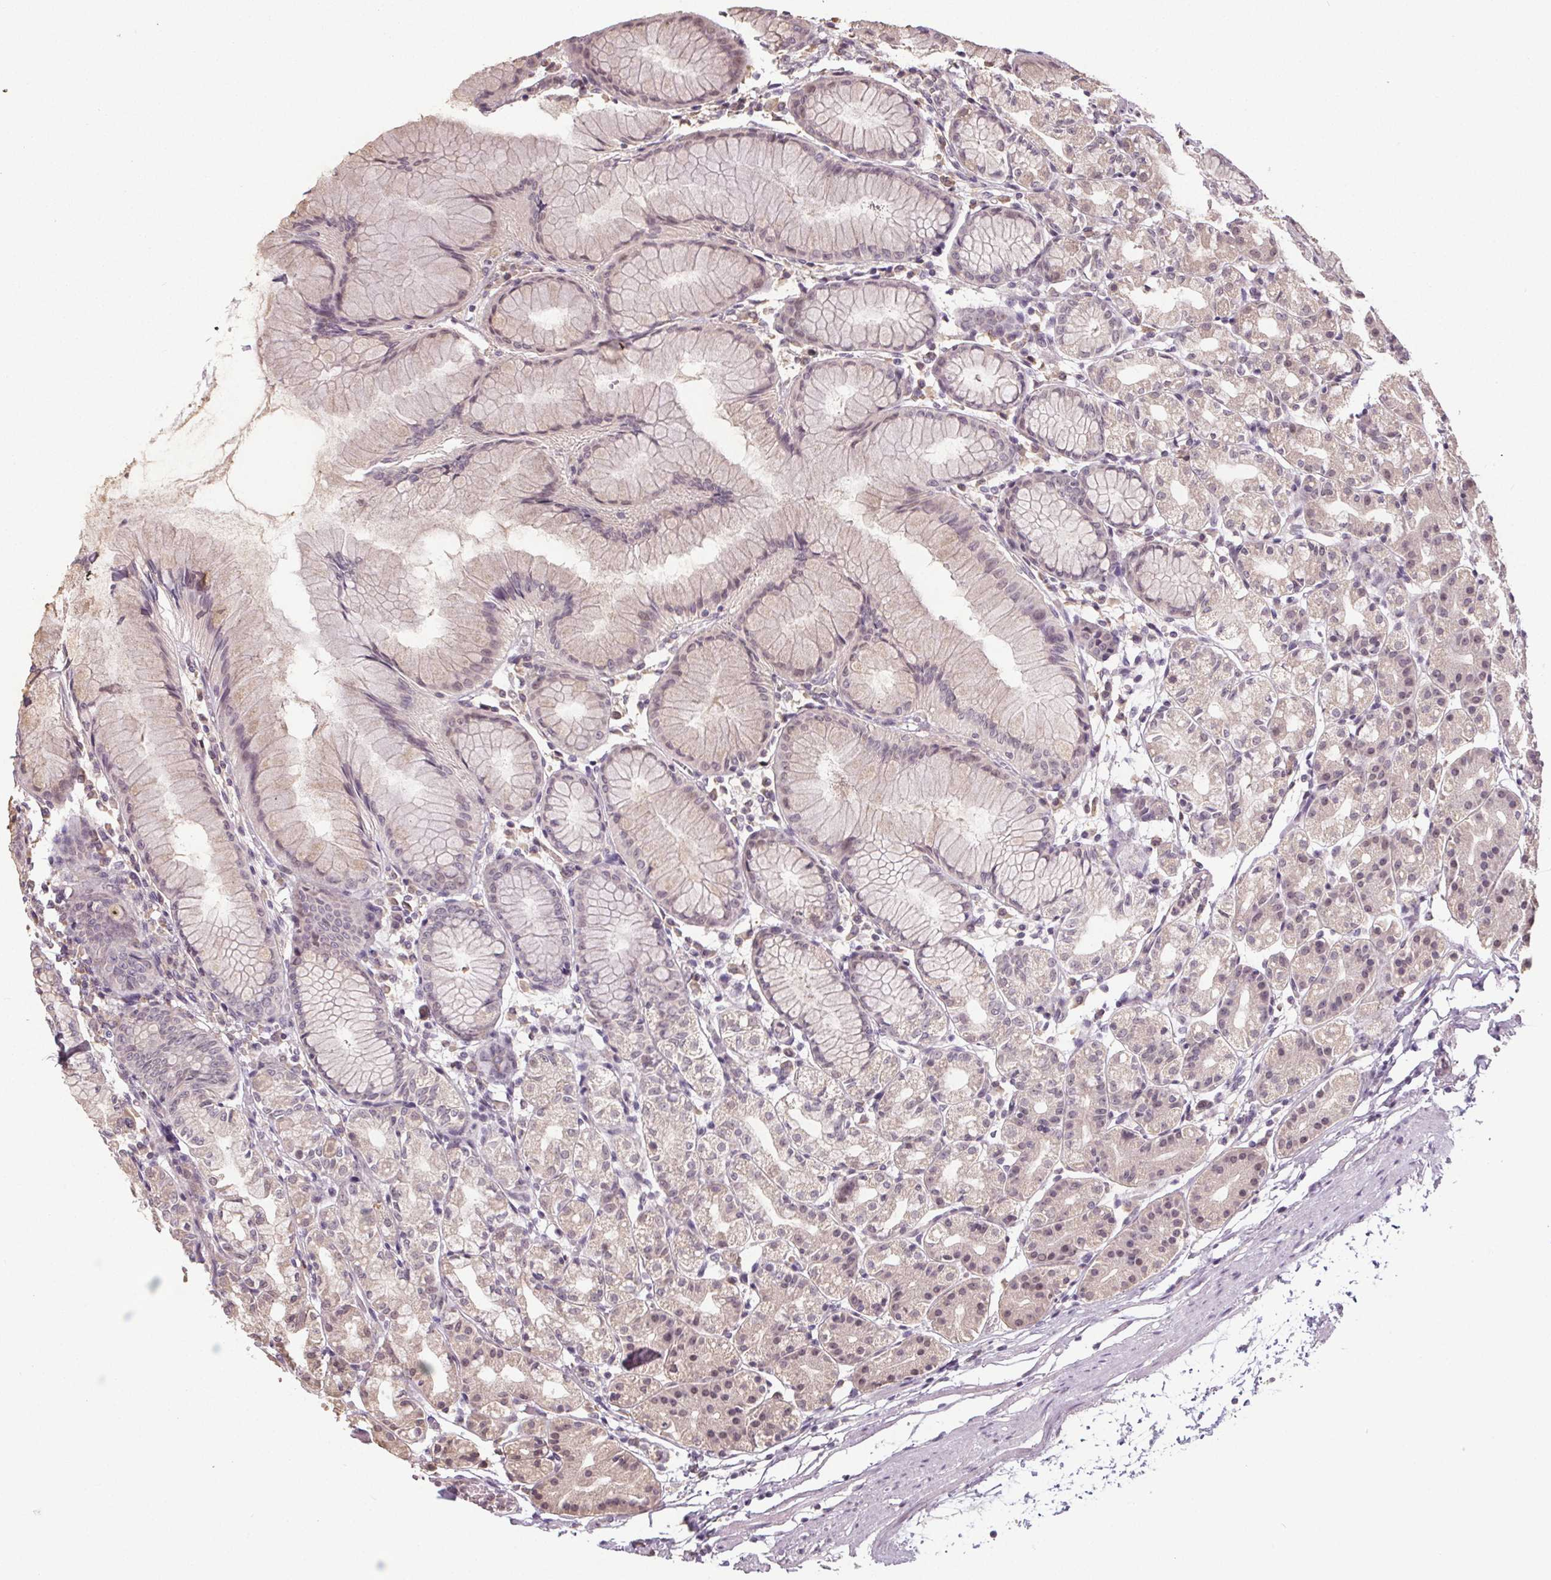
{"staining": {"intensity": "negative", "quantity": "none", "location": "none"}, "tissue": "stomach", "cell_type": "Glandular cells", "image_type": "normal", "snomed": [{"axis": "morphology", "description": "Normal tissue, NOS"}, {"axis": "topography", "description": "Stomach"}], "caption": "Immunohistochemical staining of normal human stomach shows no significant staining in glandular cells. (DAB (3,3'-diaminobenzidine) immunohistochemistry (IHC), high magnification).", "gene": "SLC26A2", "patient": {"sex": "female", "age": 57}}